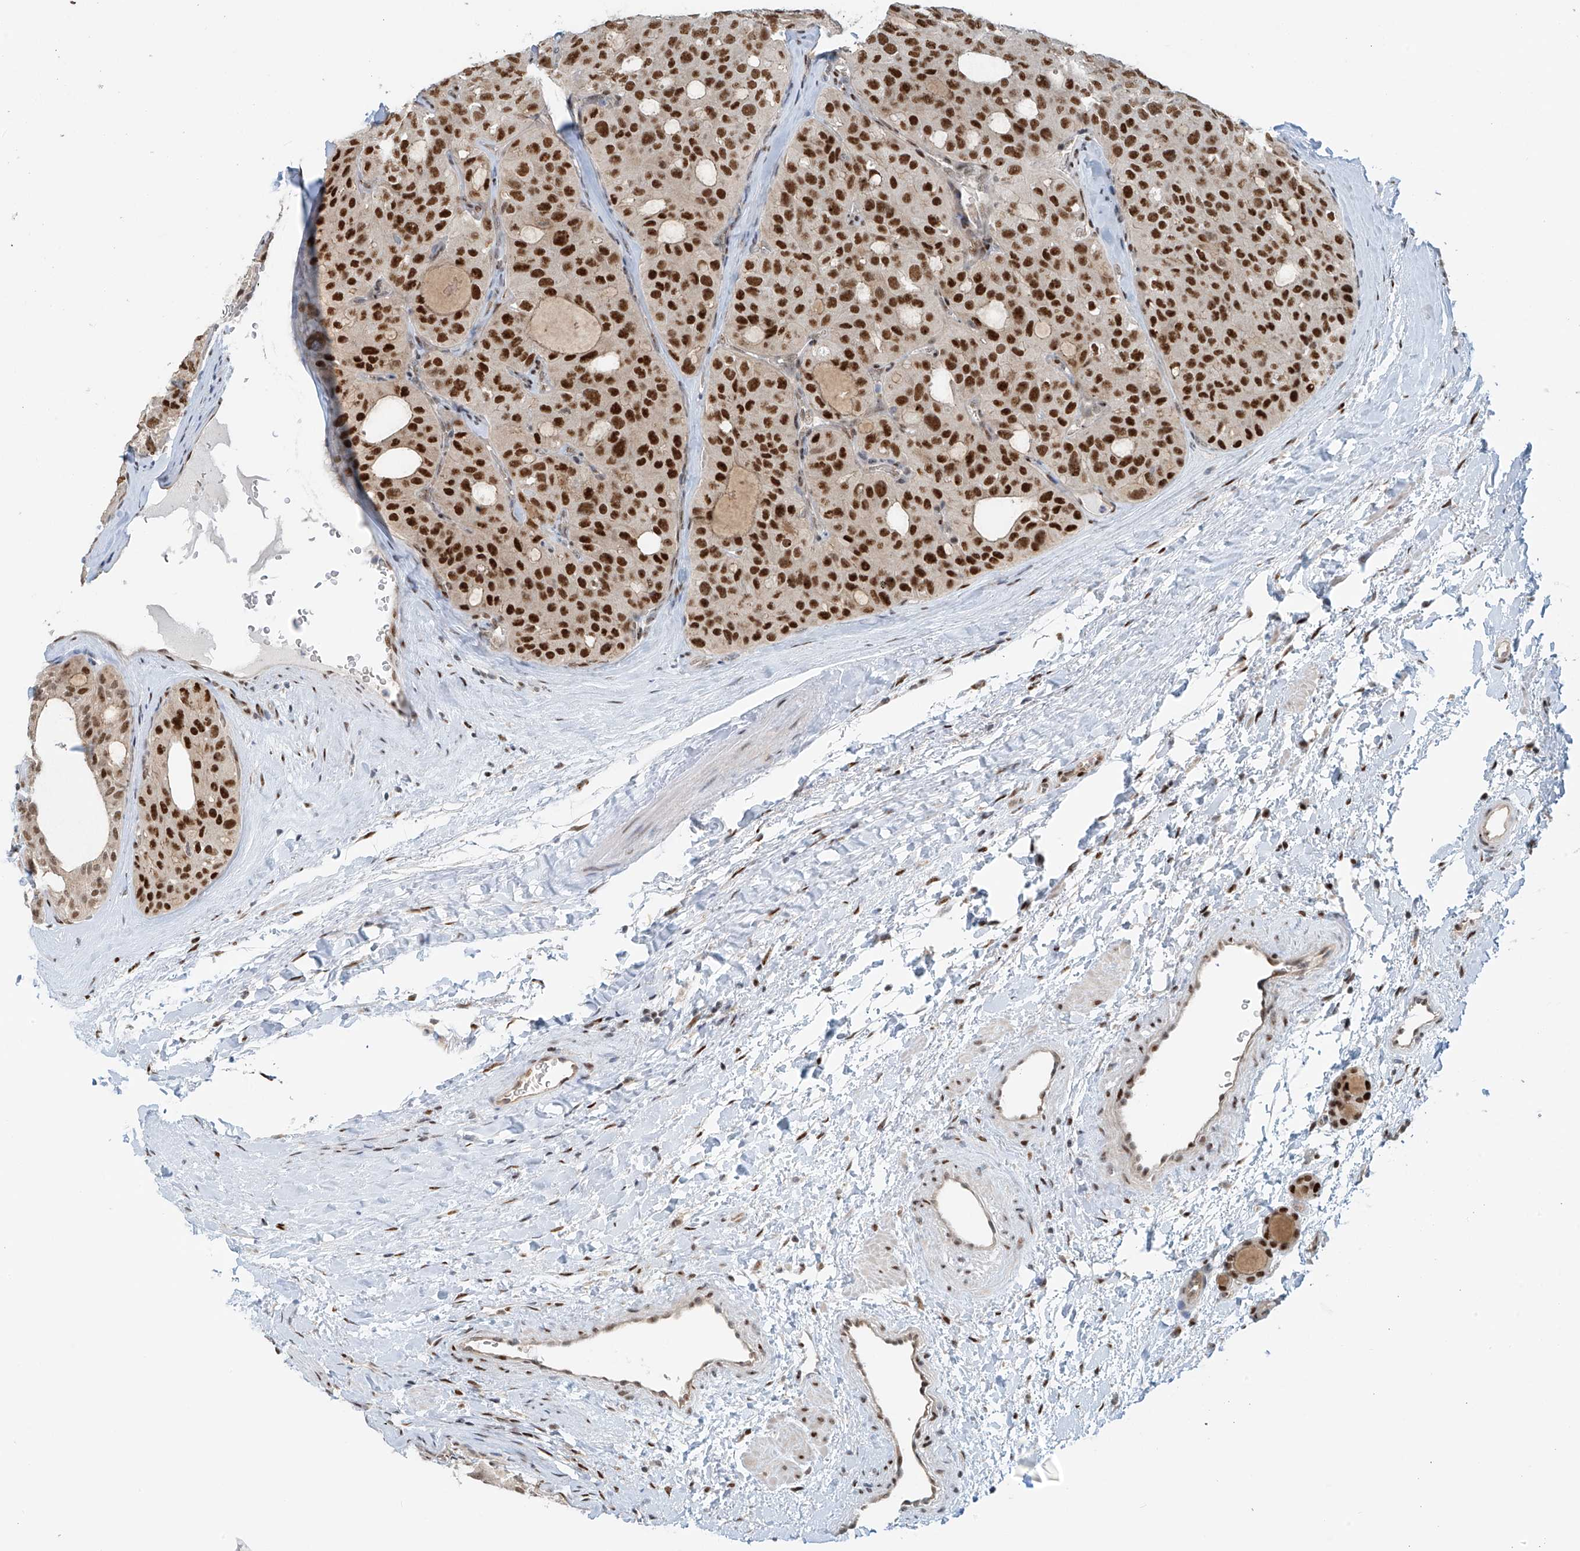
{"staining": {"intensity": "strong", "quantity": ">75%", "location": "nuclear"}, "tissue": "thyroid cancer", "cell_type": "Tumor cells", "image_type": "cancer", "snomed": [{"axis": "morphology", "description": "Follicular adenoma carcinoma, NOS"}, {"axis": "topography", "description": "Thyroid gland"}], "caption": "A high-resolution histopathology image shows immunohistochemistry (IHC) staining of thyroid cancer, which exhibits strong nuclear positivity in about >75% of tumor cells.", "gene": "ZNF514", "patient": {"sex": "male", "age": 75}}